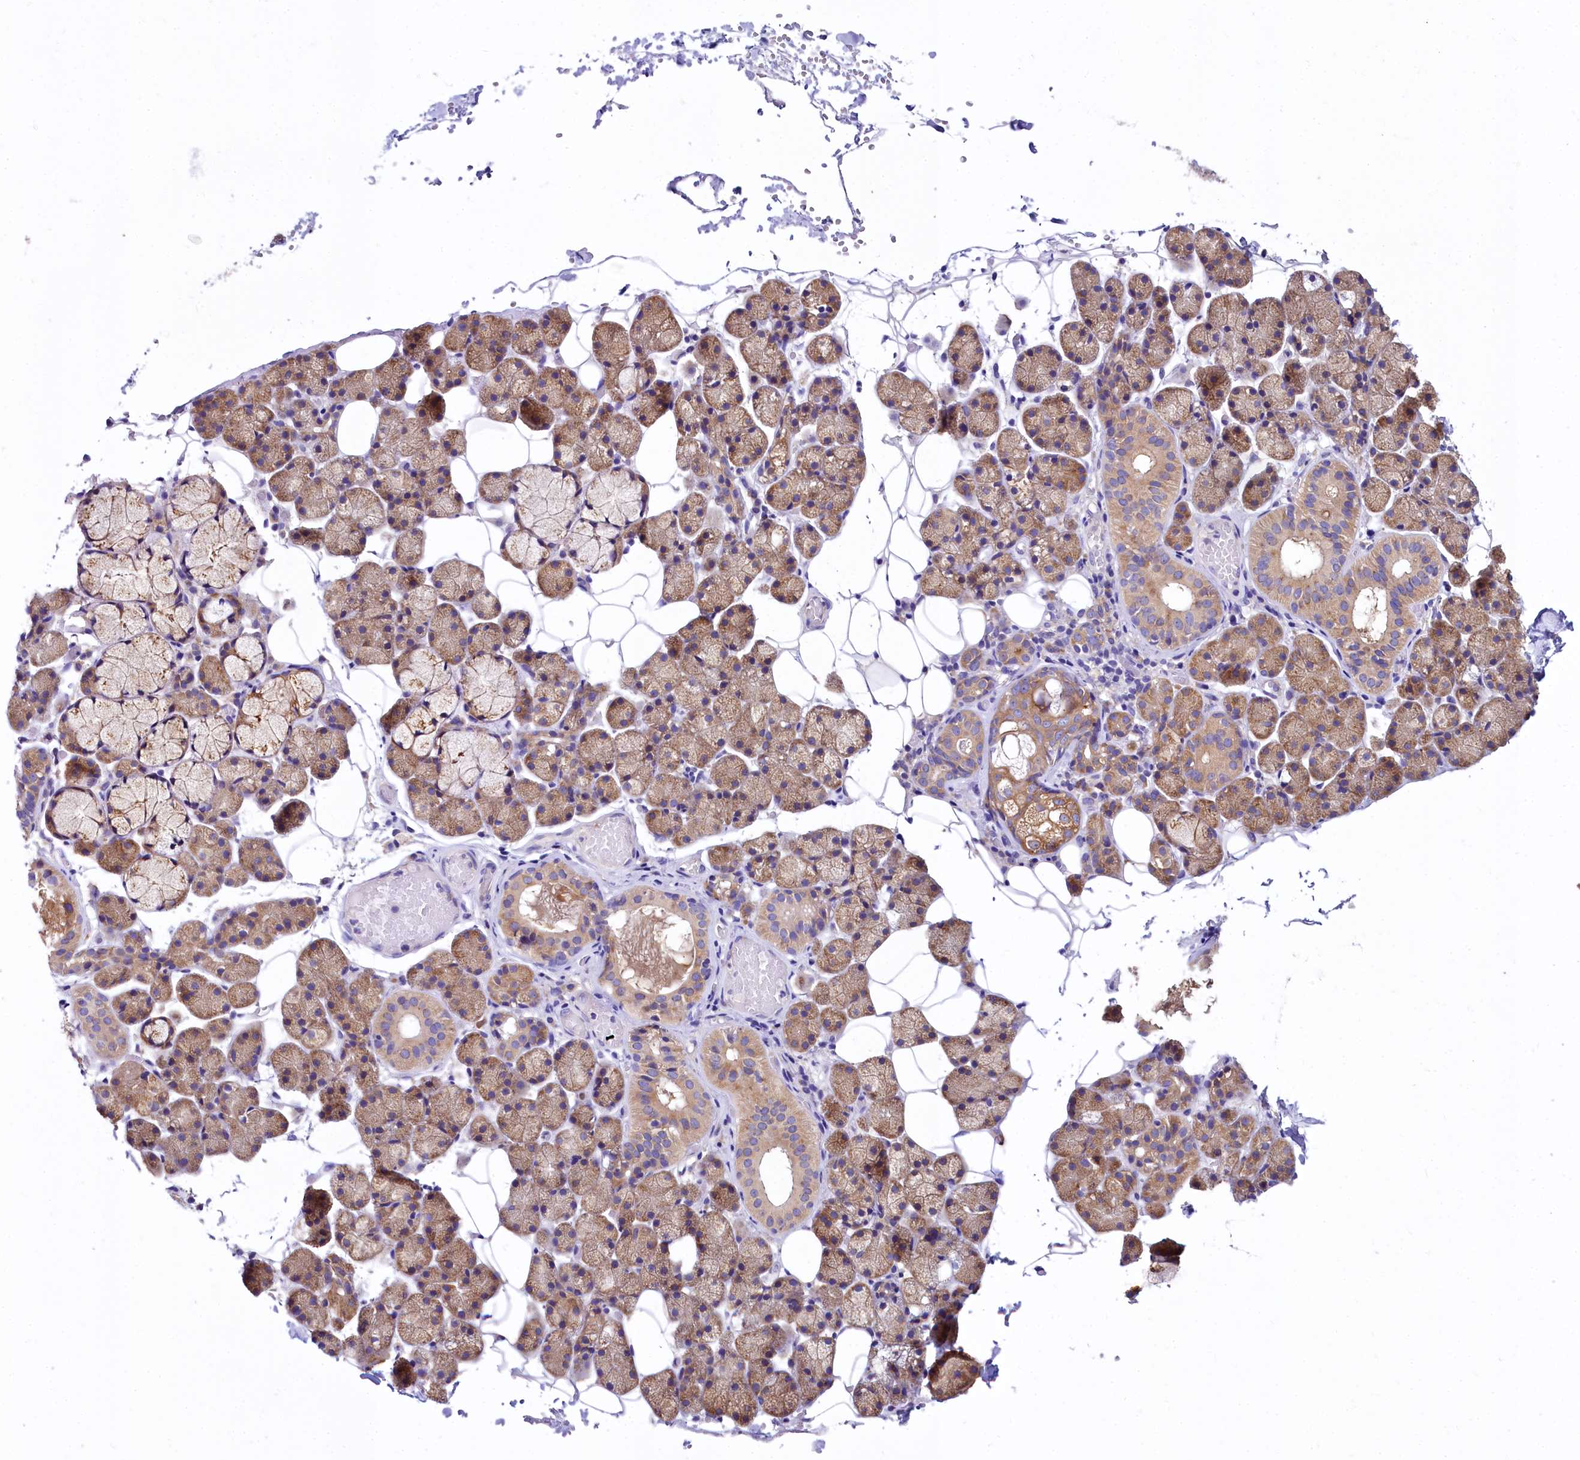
{"staining": {"intensity": "moderate", "quantity": ">75%", "location": "cytoplasmic/membranous"}, "tissue": "salivary gland", "cell_type": "Glandular cells", "image_type": "normal", "snomed": [{"axis": "morphology", "description": "Normal tissue, NOS"}, {"axis": "topography", "description": "Salivary gland"}], "caption": "DAB (3,3'-diaminobenzidine) immunohistochemical staining of normal human salivary gland displays moderate cytoplasmic/membranous protein staining in approximately >75% of glandular cells. The protein of interest is stained brown, and the nuclei are stained in blue (DAB (3,3'-diaminobenzidine) IHC with brightfield microscopy, high magnification).", "gene": "QARS1", "patient": {"sex": "female", "age": 33}}